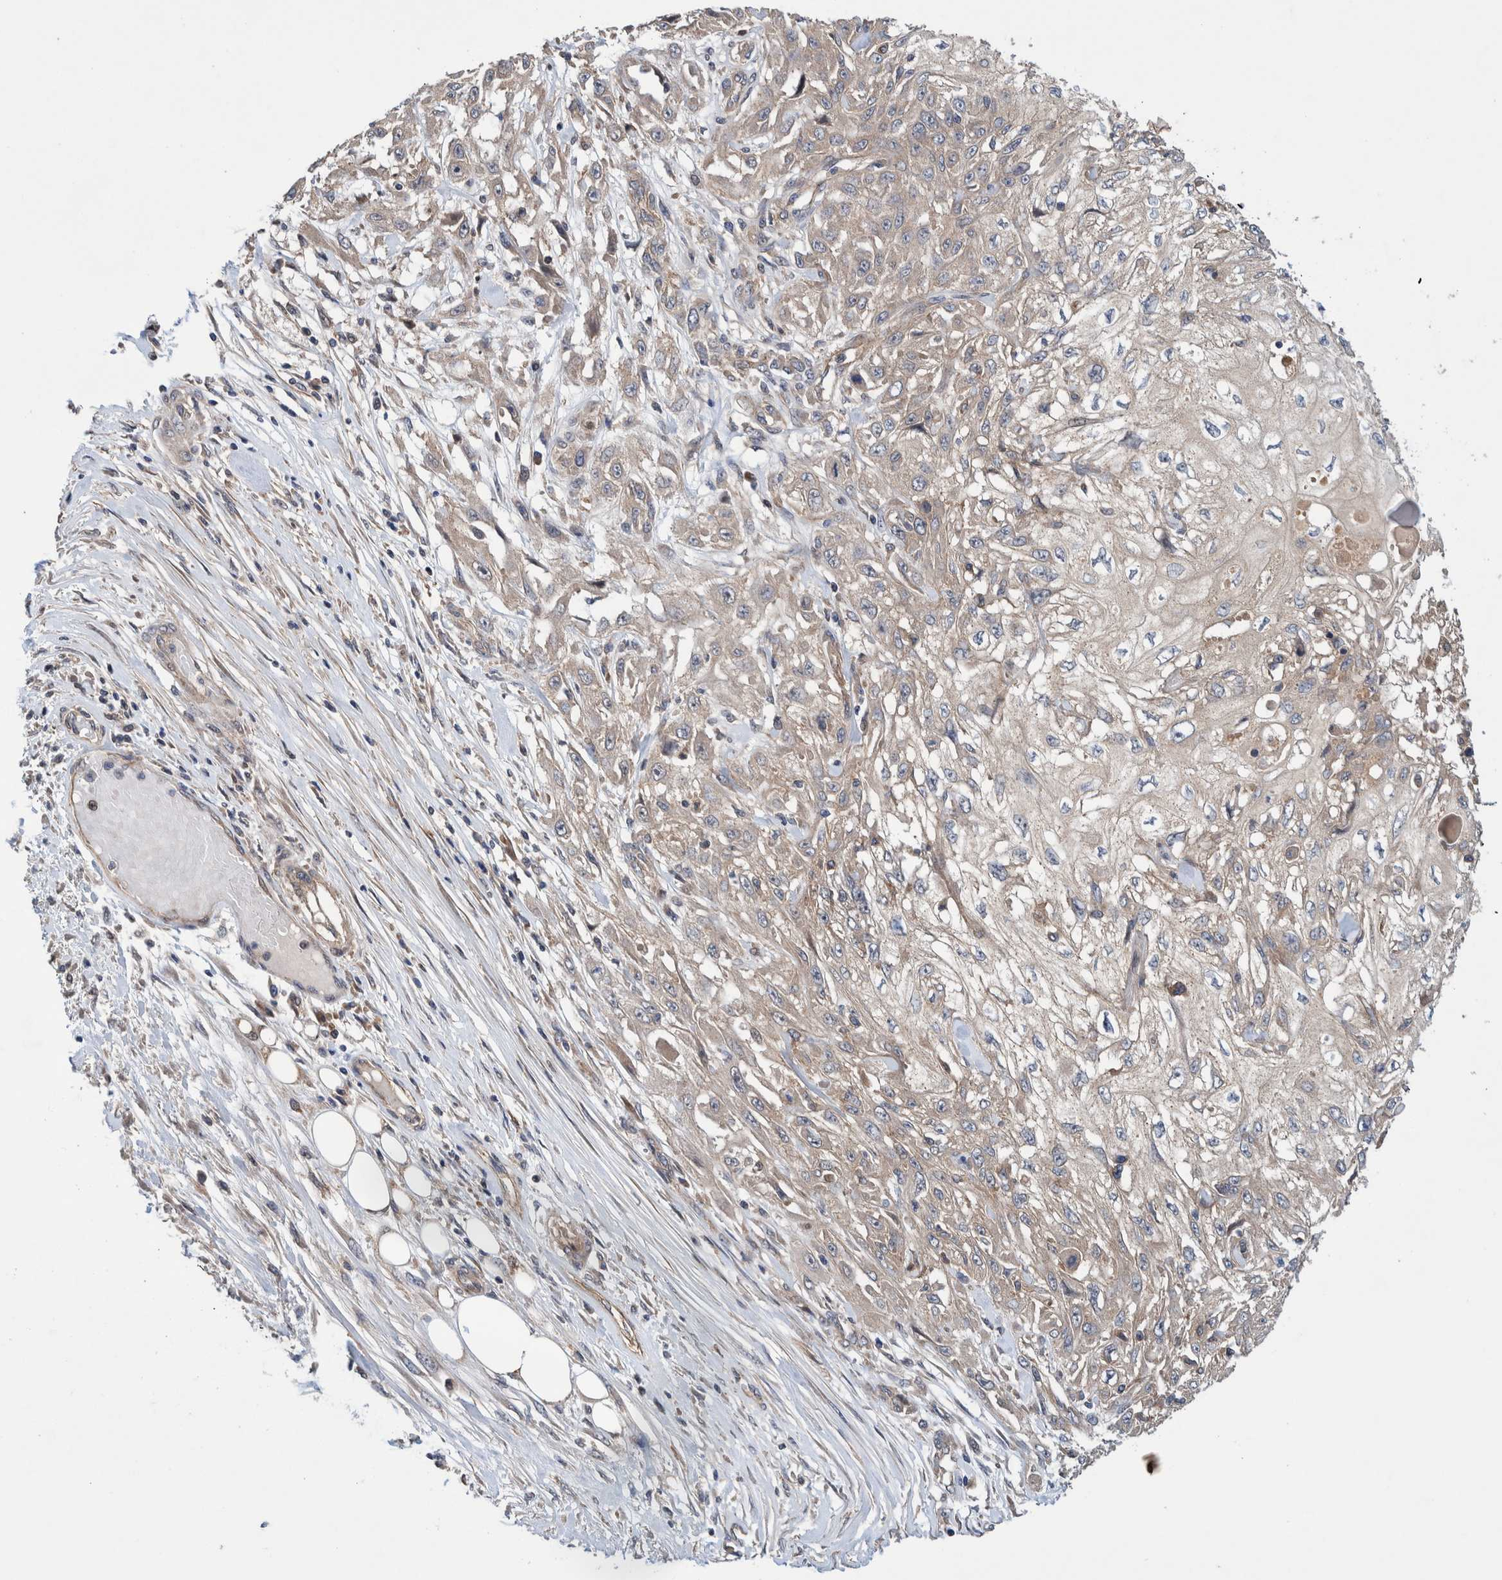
{"staining": {"intensity": "weak", "quantity": "<25%", "location": "cytoplasmic/membranous"}, "tissue": "skin cancer", "cell_type": "Tumor cells", "image_type": "cancer", "snomed": [{"axis": "morphology", "description": "Squamous cell carcinoma, NOS"}, {"axis": "morphology", "description": "Squamous cell carcinoma, metastatic, NOS"}, {"axis": "topography", "description": "Skin"}, {"axis": "topography", "description": "Lymph node"}], "caption": "Immunohistochemistry (IHC) histopathology image of neoplastic tissue: skin cancer stained with DAB (3,3'-diaminobenzidine) displays no significant protein staining in tumor cells.", "gene": "PIK3R6", "patient": {"sex": "male", "age": 75}}